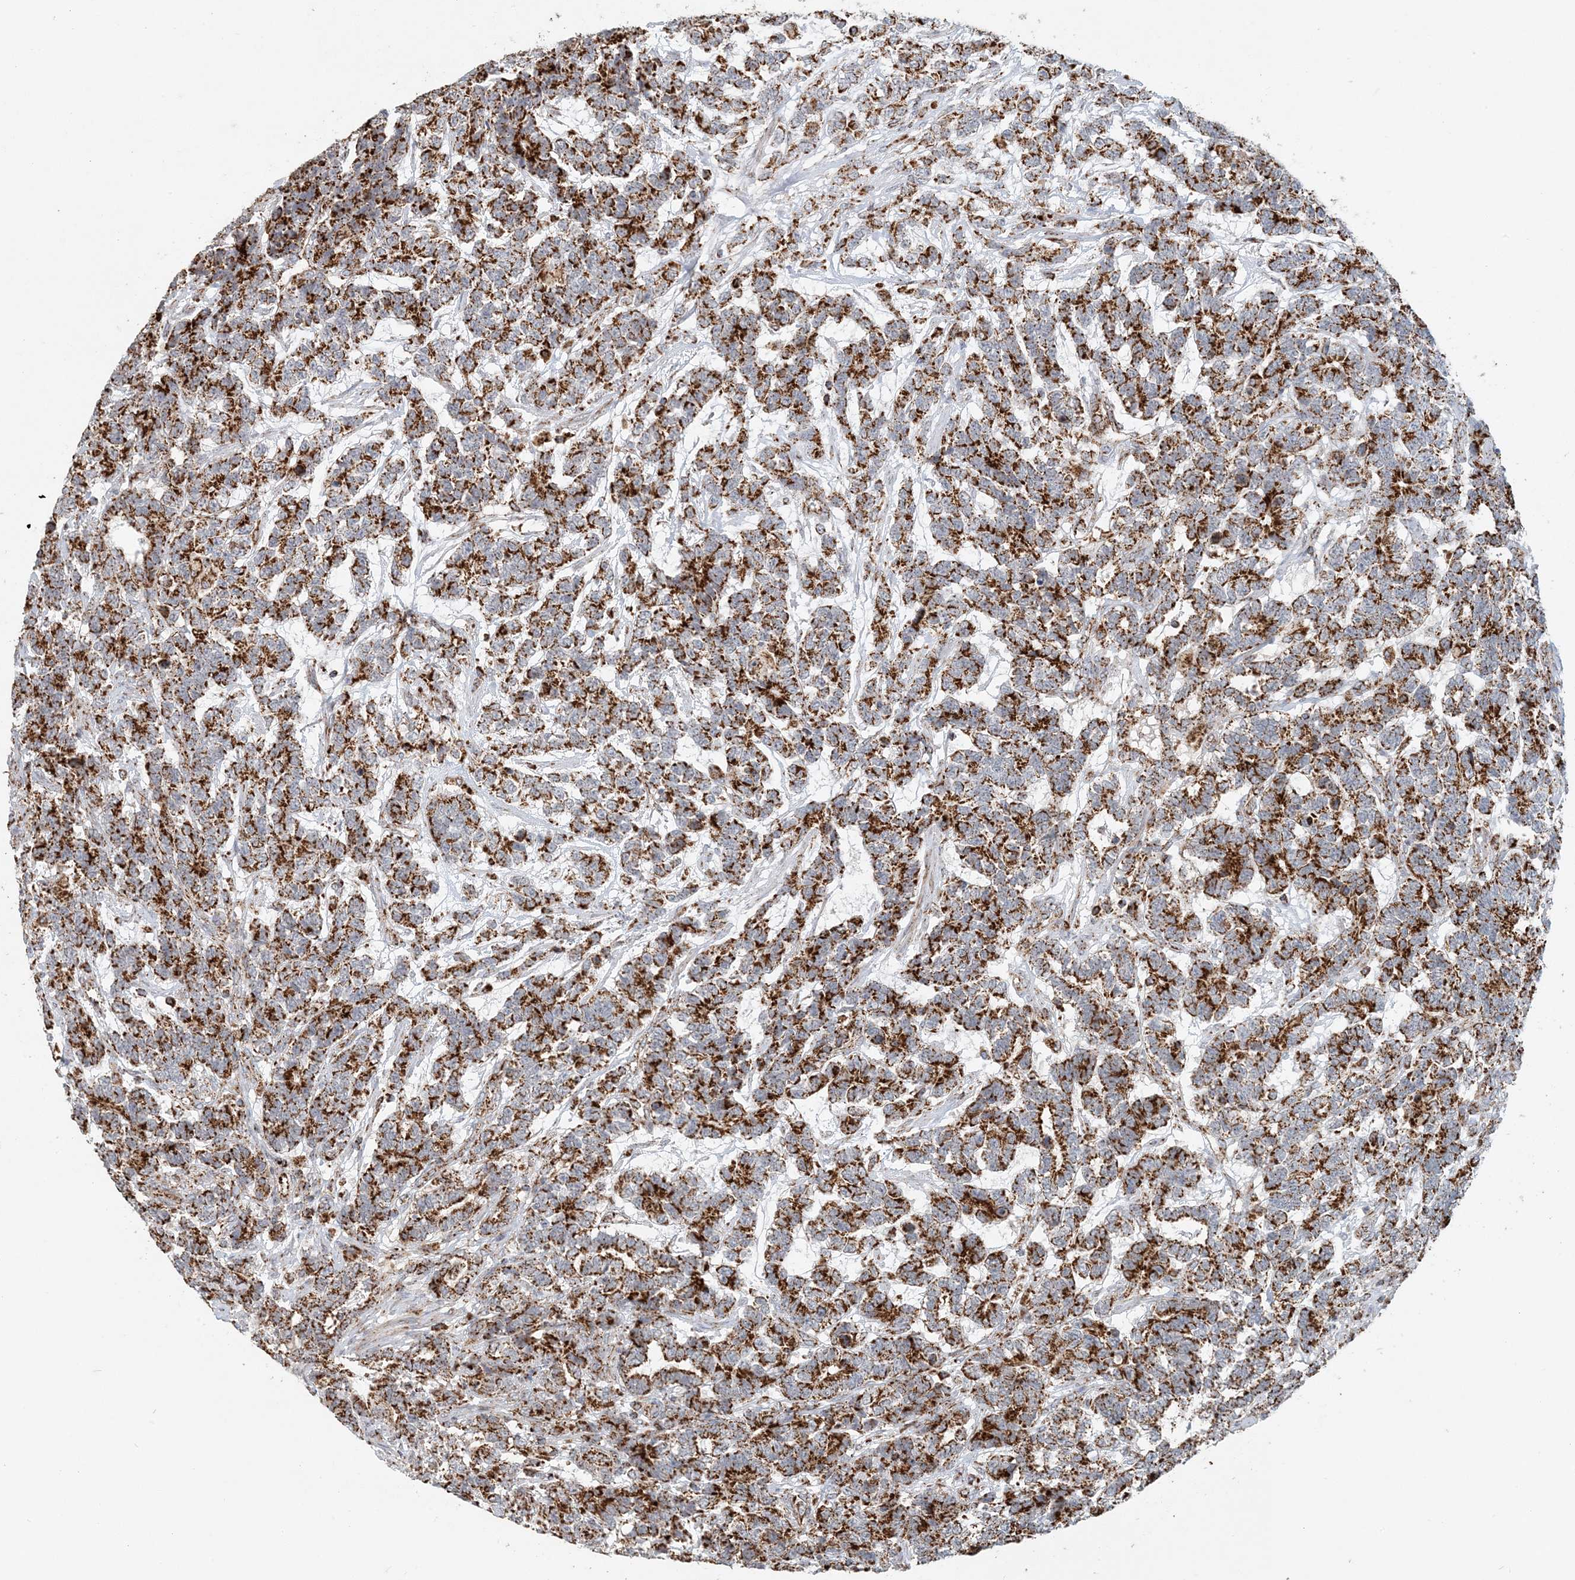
{"staining": {"intensity": "strong", "quantity": ">75%", "location": "cytoplasmic/membranous"}, "tissue": "testis cancer", "cell_type": "Tumor cells", "image_type": "cancer", "snomed": [{"axis": "morphology", "description": "Carcinoma, Embryonal, NOS"}, {"axis": "topography", "description": "Testis"}], "caption": "Testis cancer stained for a protein exhibits strong cytoplasmic/membranous positivity in tumor cells.", "gene": "MAN1A1", "patient": {"sex": "male", "age": 26}}